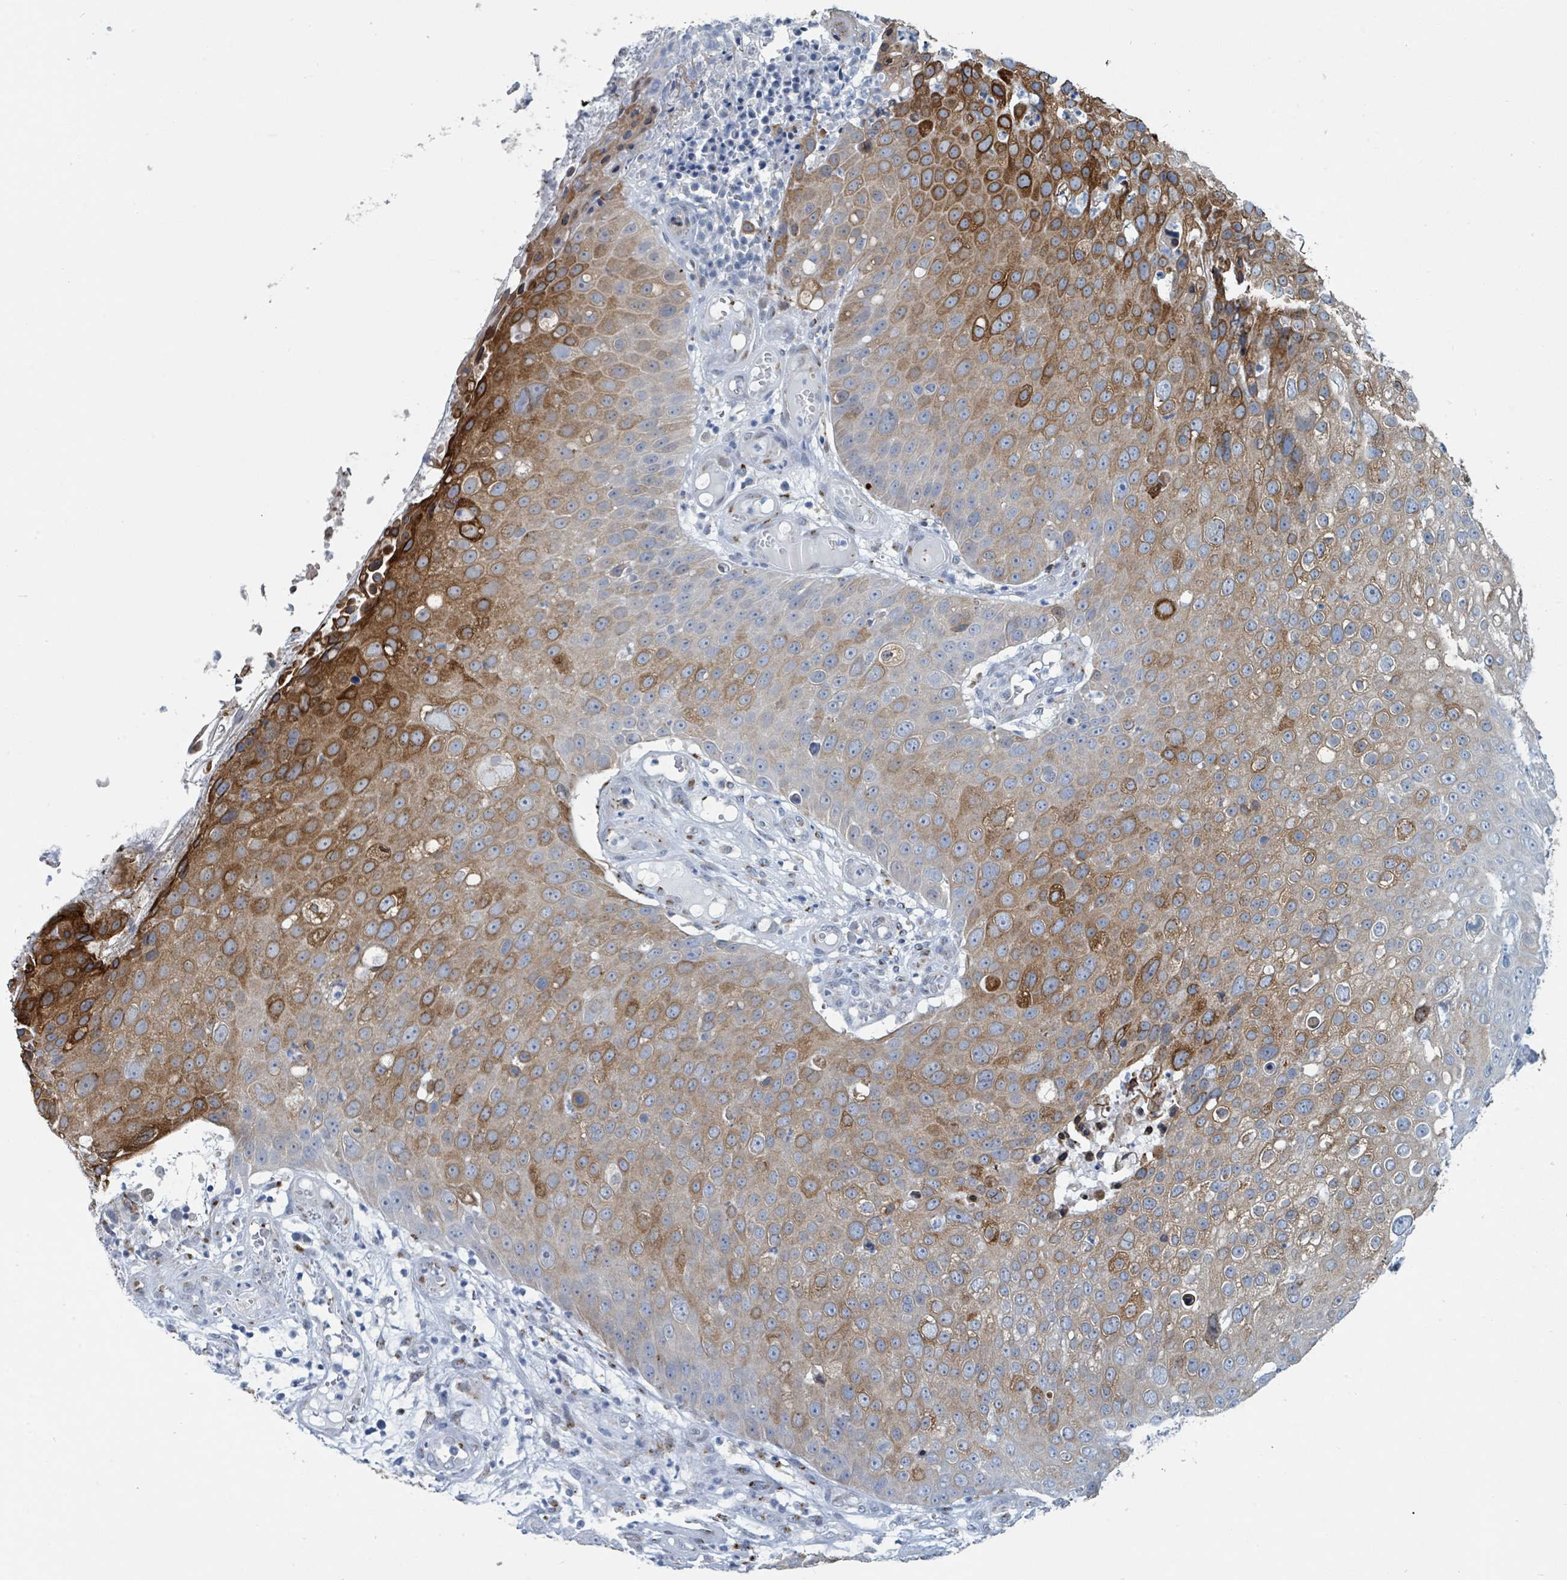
{"staining": {"intensity": "strong", "quantity": "25%-75%", "location": "cytoplasmic/membranous"}, "tissue": "skin cancer", "cell_type": "Tumor cells", "image_type": "cancer", "snomed": [{"axis": "morphology", "description": "Squamous cell carcinoma, NOS"}, {"axis": "topography", "description": "Skin"}], "caption": "Skin squamous cell carcinoma stained with DAB (3,3'-diaminobenzidine) IHC displays high levels of strong cytoplasmic/membranous positivity in approximately 25%-75% of tumor cells.", "gene": "DCAF5", "patient": {"sex": "male", "age": 71}}